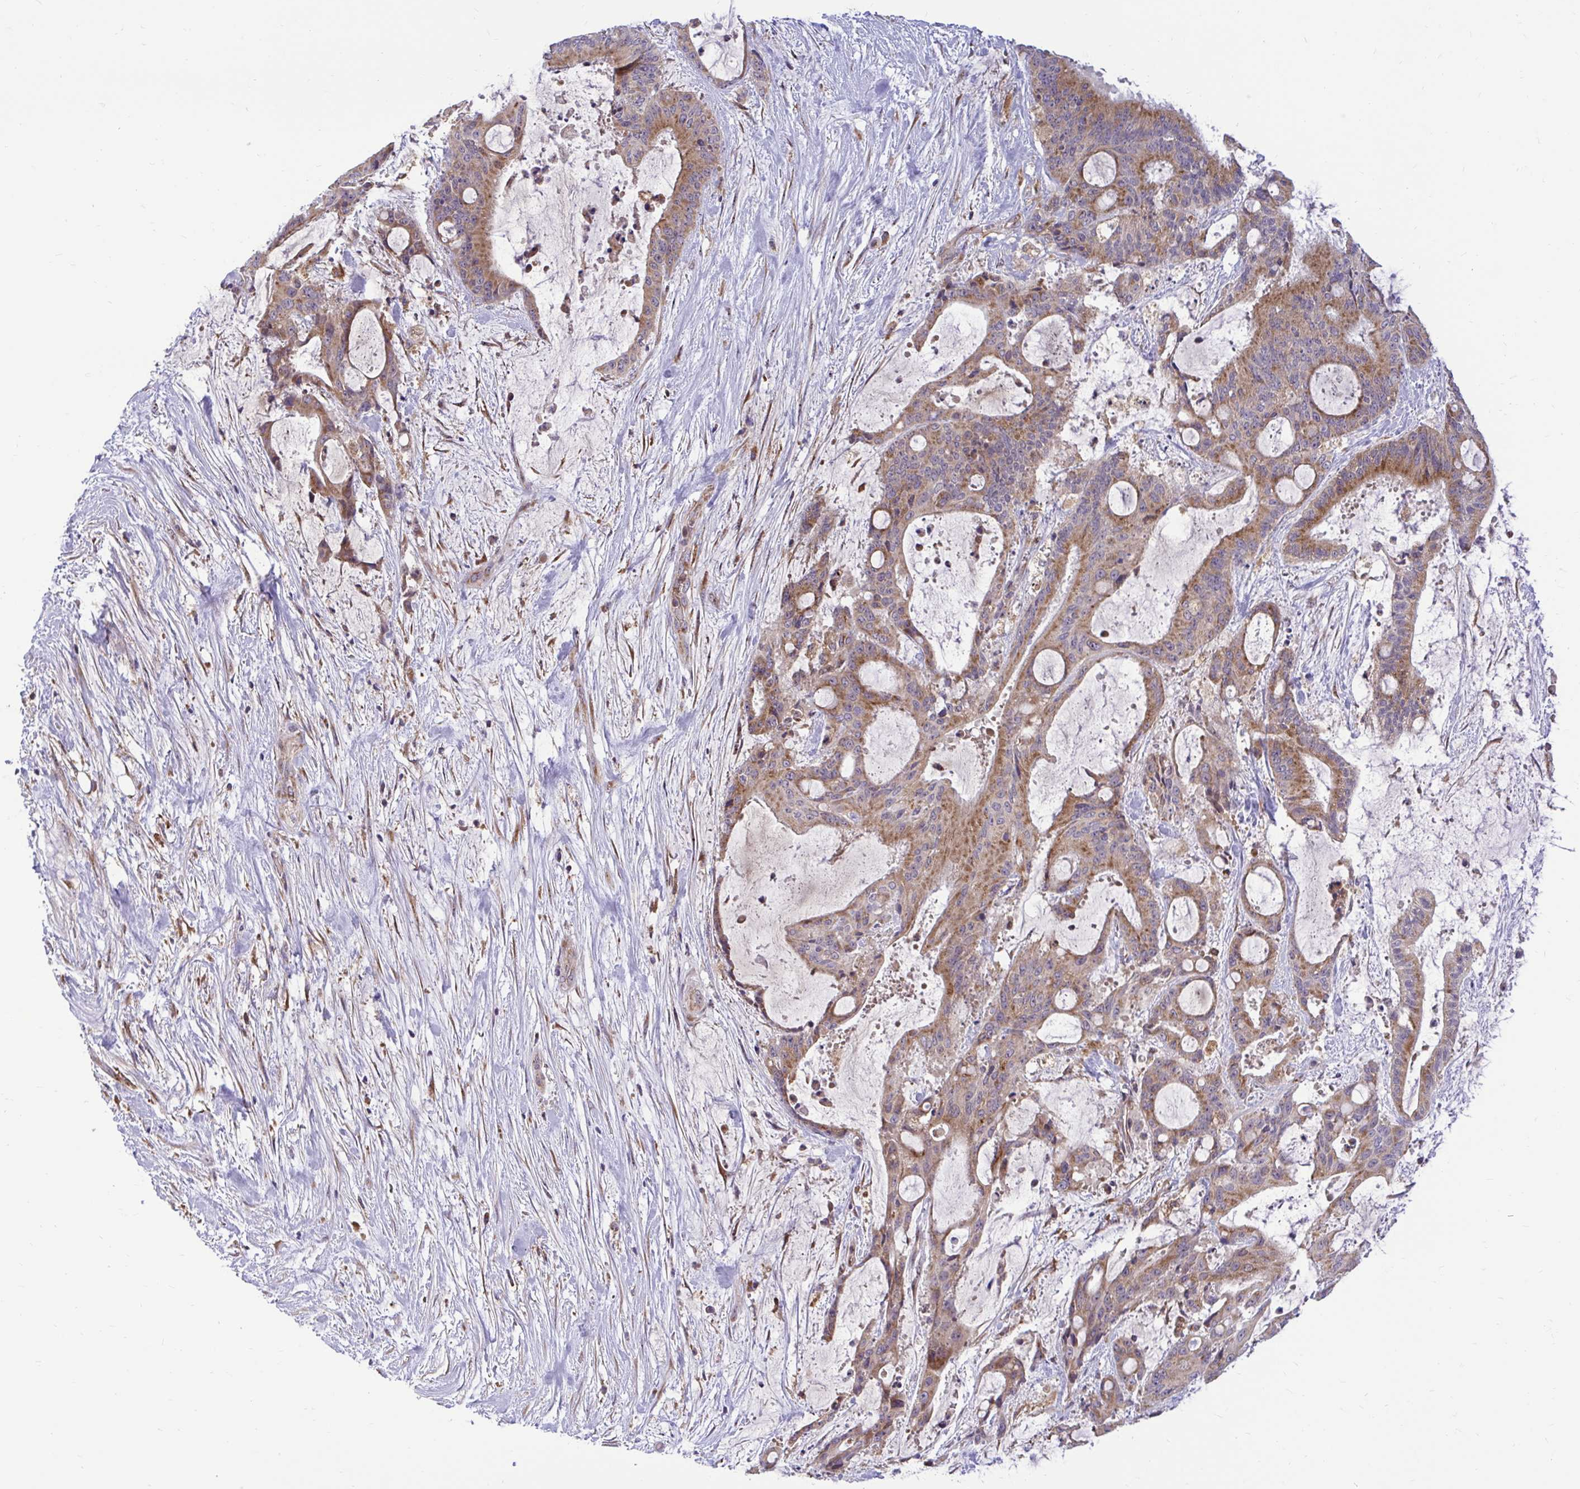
{"staining": {"intensity": "moderate", "quantity": ">75%", "location": "cytoplasmic/membranous"}, "tissue": "liver cancer", "cell_type": "Tumor cells", "image_type": "cancer", "snomed": [{"axis": "morphology", "description": "Normal tissue, NOS"}, {"axis": "morphology", "description": "Cholangiocarcinoma"}, {"axis": "topography", "description": "Liver"}, {"axis": "topography", "description": "Peripheral nerve tissue"}], "caption": "IHC image of neoplastic tissue: human cholangiocarcinoma (liver) stained using IHC reveals medium levels of moderate protein expression localized specifically in the cytoplasmic/membranous of tumor cells, appearing as a cytoplasmic/membranous brown color.", "gene": "VTI1B", "patient": {"sex": "female", "age": 73}}